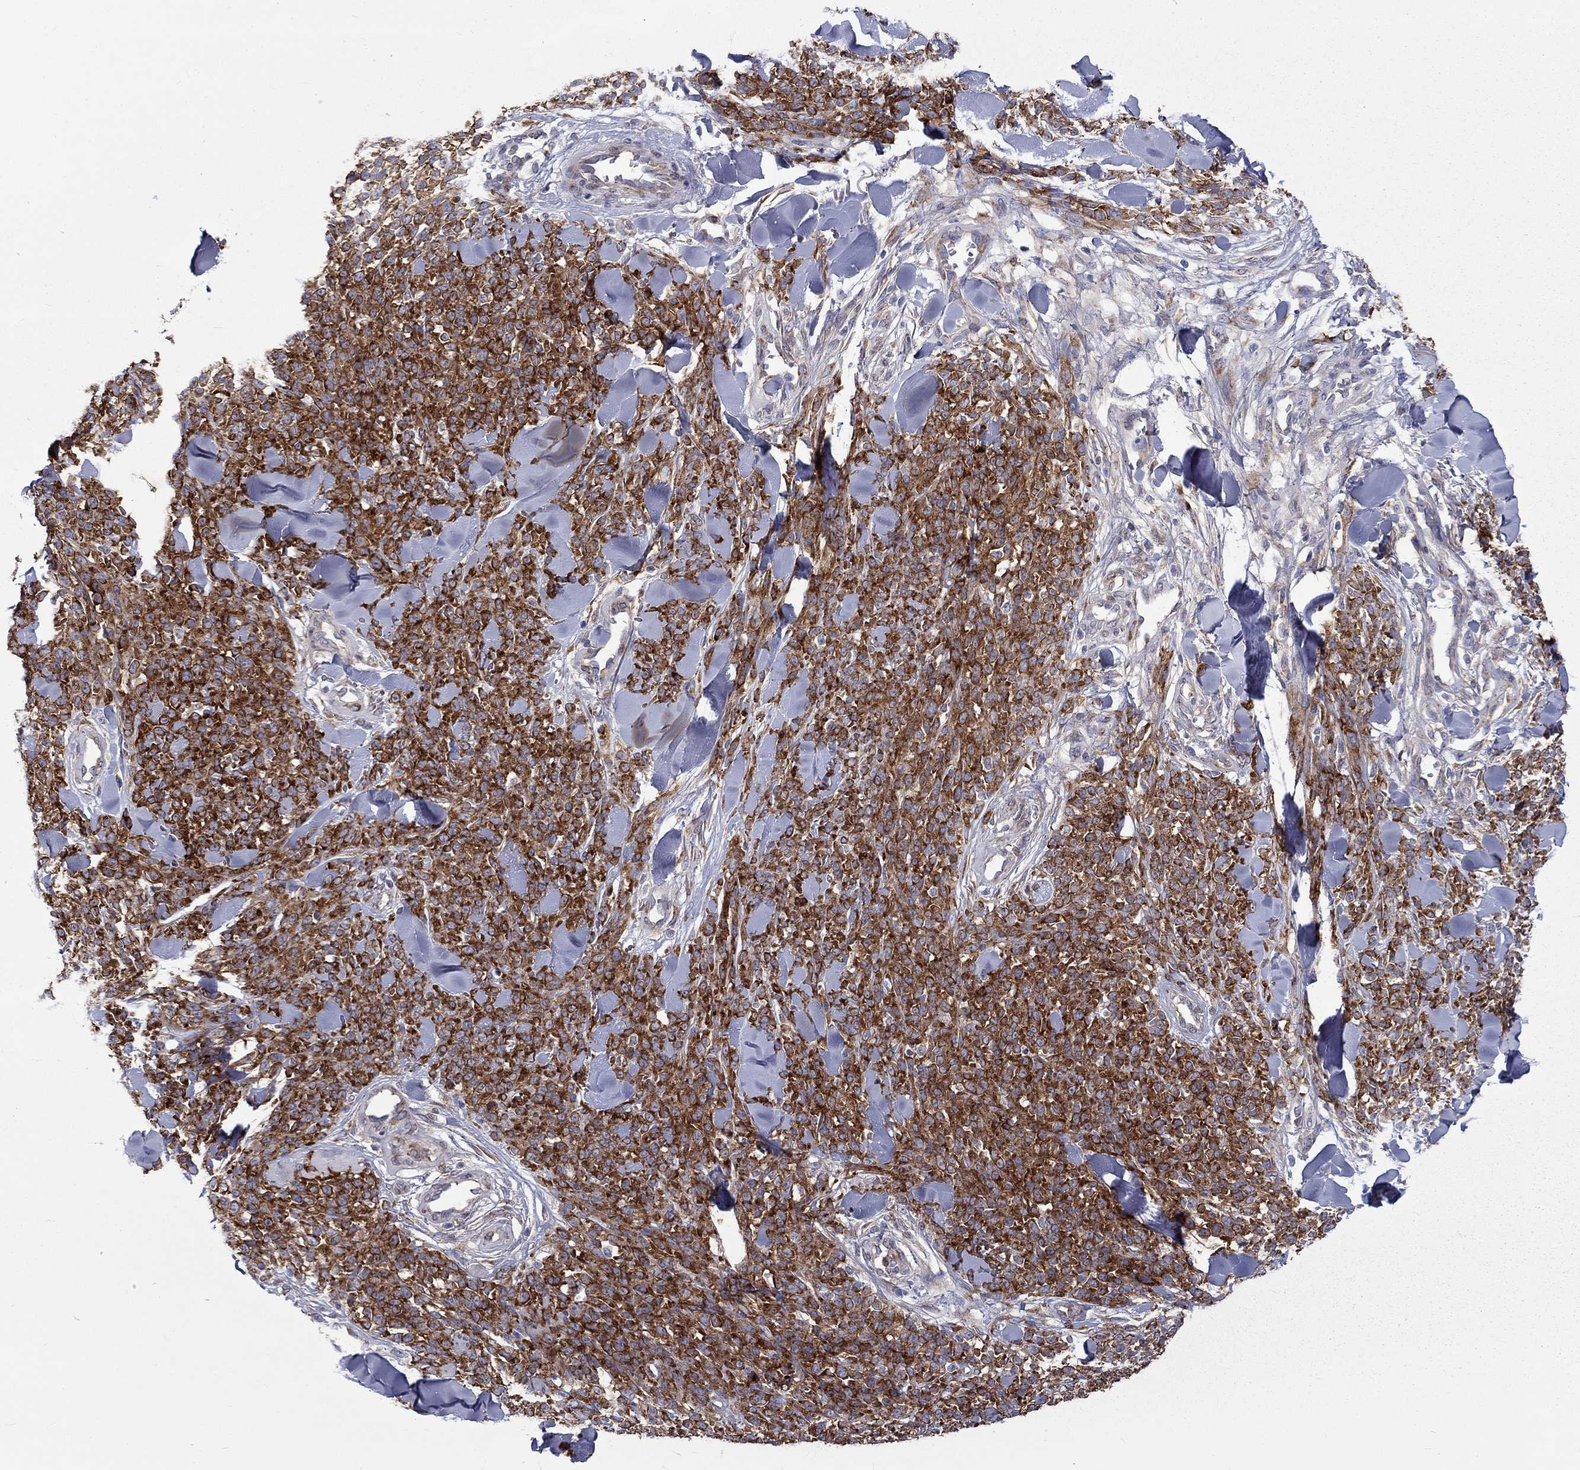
{"staining": {"intensity": "strong", "quantity": ">75%", "location": "cytoplasmic/membranous"}, "tissue": "melanoma", "cell_type": "Tumor cells", "image_type": "cancer", "snomed": [{"axis": "morphology", "description": "Malignant melanoma, NOS"}, {"axis": "topography", "description": "Skin"}, {"axis": "topography", "description": "Skin of trunk"}], "caption": "This histopathology image displays malignant melanoma stained with immunohistochemistry to label a protein in brown. The cytoplasmic/membranous of tumor cells show strong positivity for the protein. Nuclei are counter-stained blue.", "gene": "PABPC4", "patient": {"sex": "male", "age": 74}}